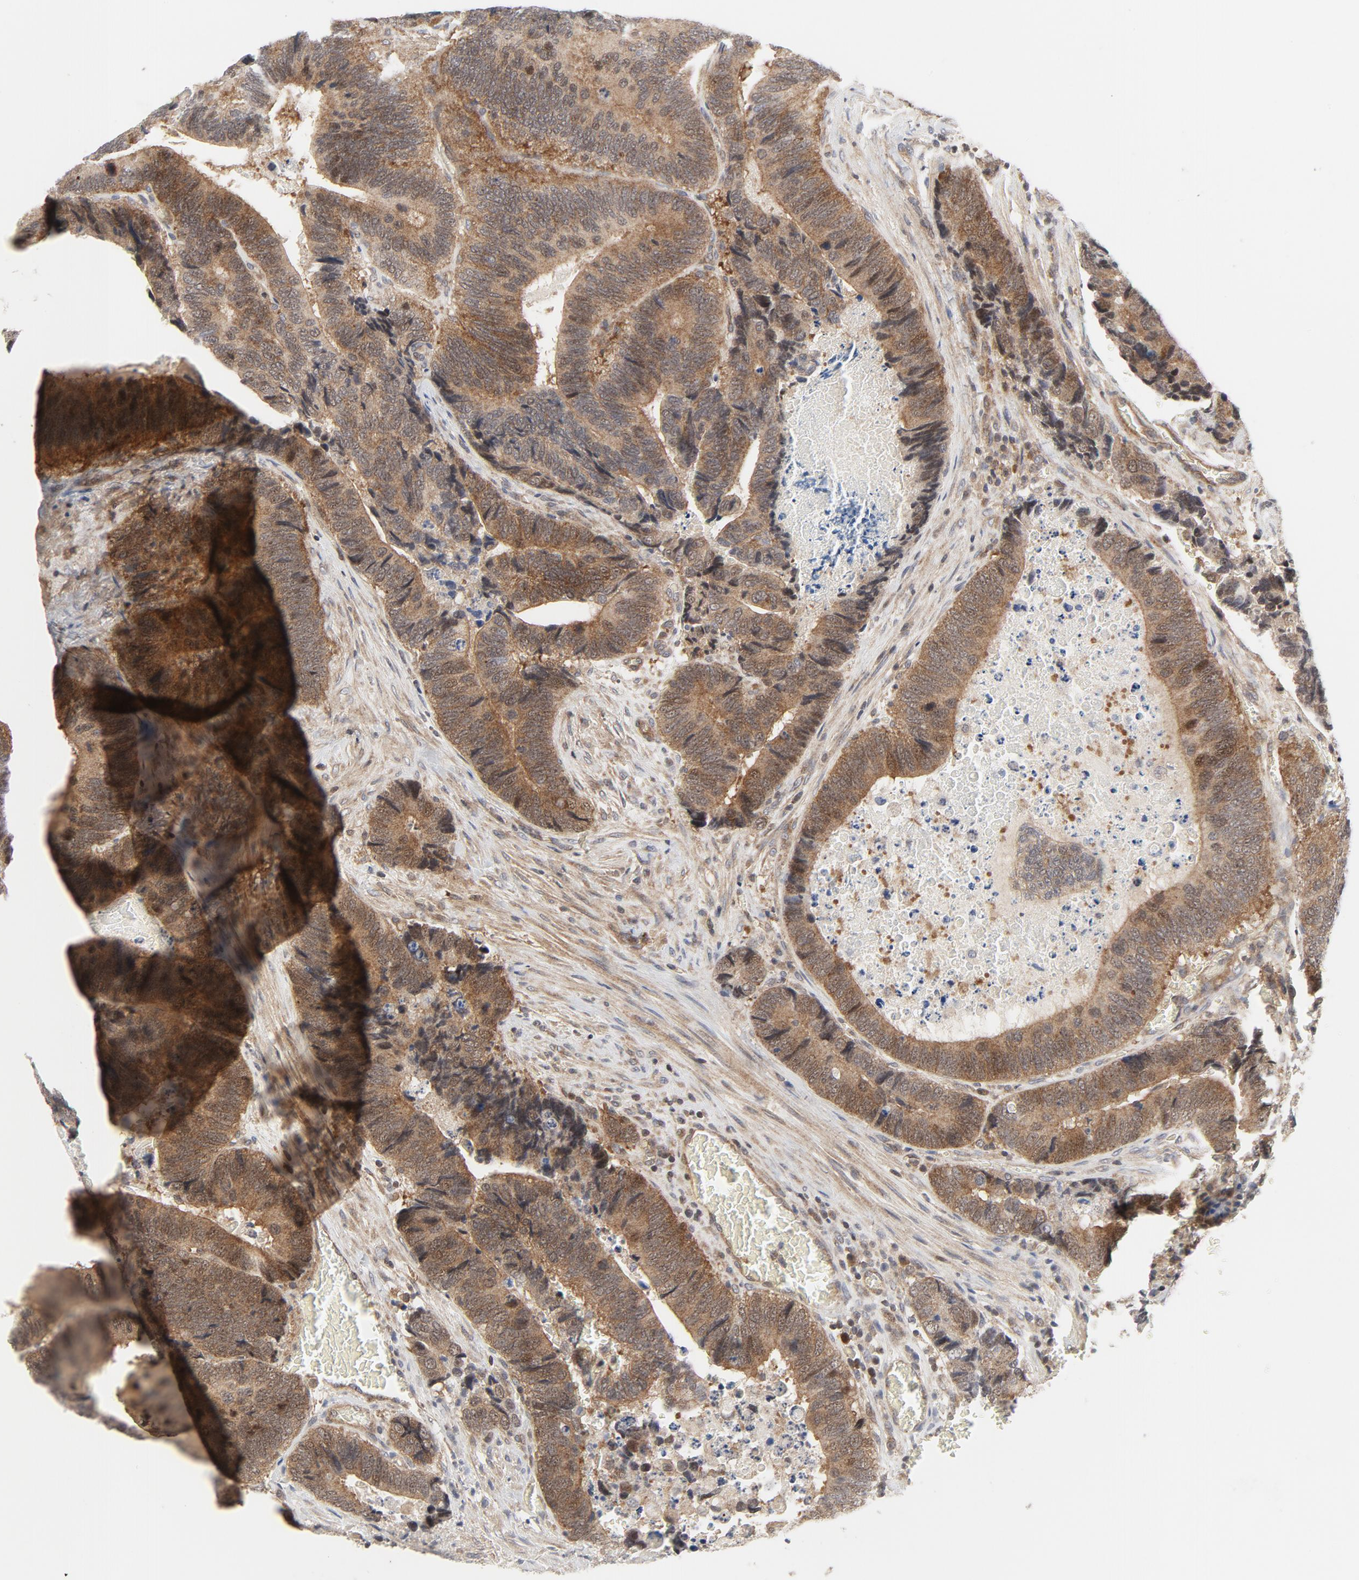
{"staining": {"intensity": "weak", "quantity": ">75%", "location": "cytoplasmic/membranous"}, "tissue": "colorectal cancer", "cell_type": "Tumor cells", "image_type": "cancer", "snomed": [{"axis": "morphology", "description": "Adenocarcinoma, NOS"}, {"axis": "topography", "description": "Colon"}], "caption": "The histopathology image shows immunohistochemical staining of colorectal cancer. There is weak cytoplasmic/membranous expression is seen in about >75% of tumor cells.", "gene": "MAP2K7", "patient": {"sex": "male", "age": 72}}